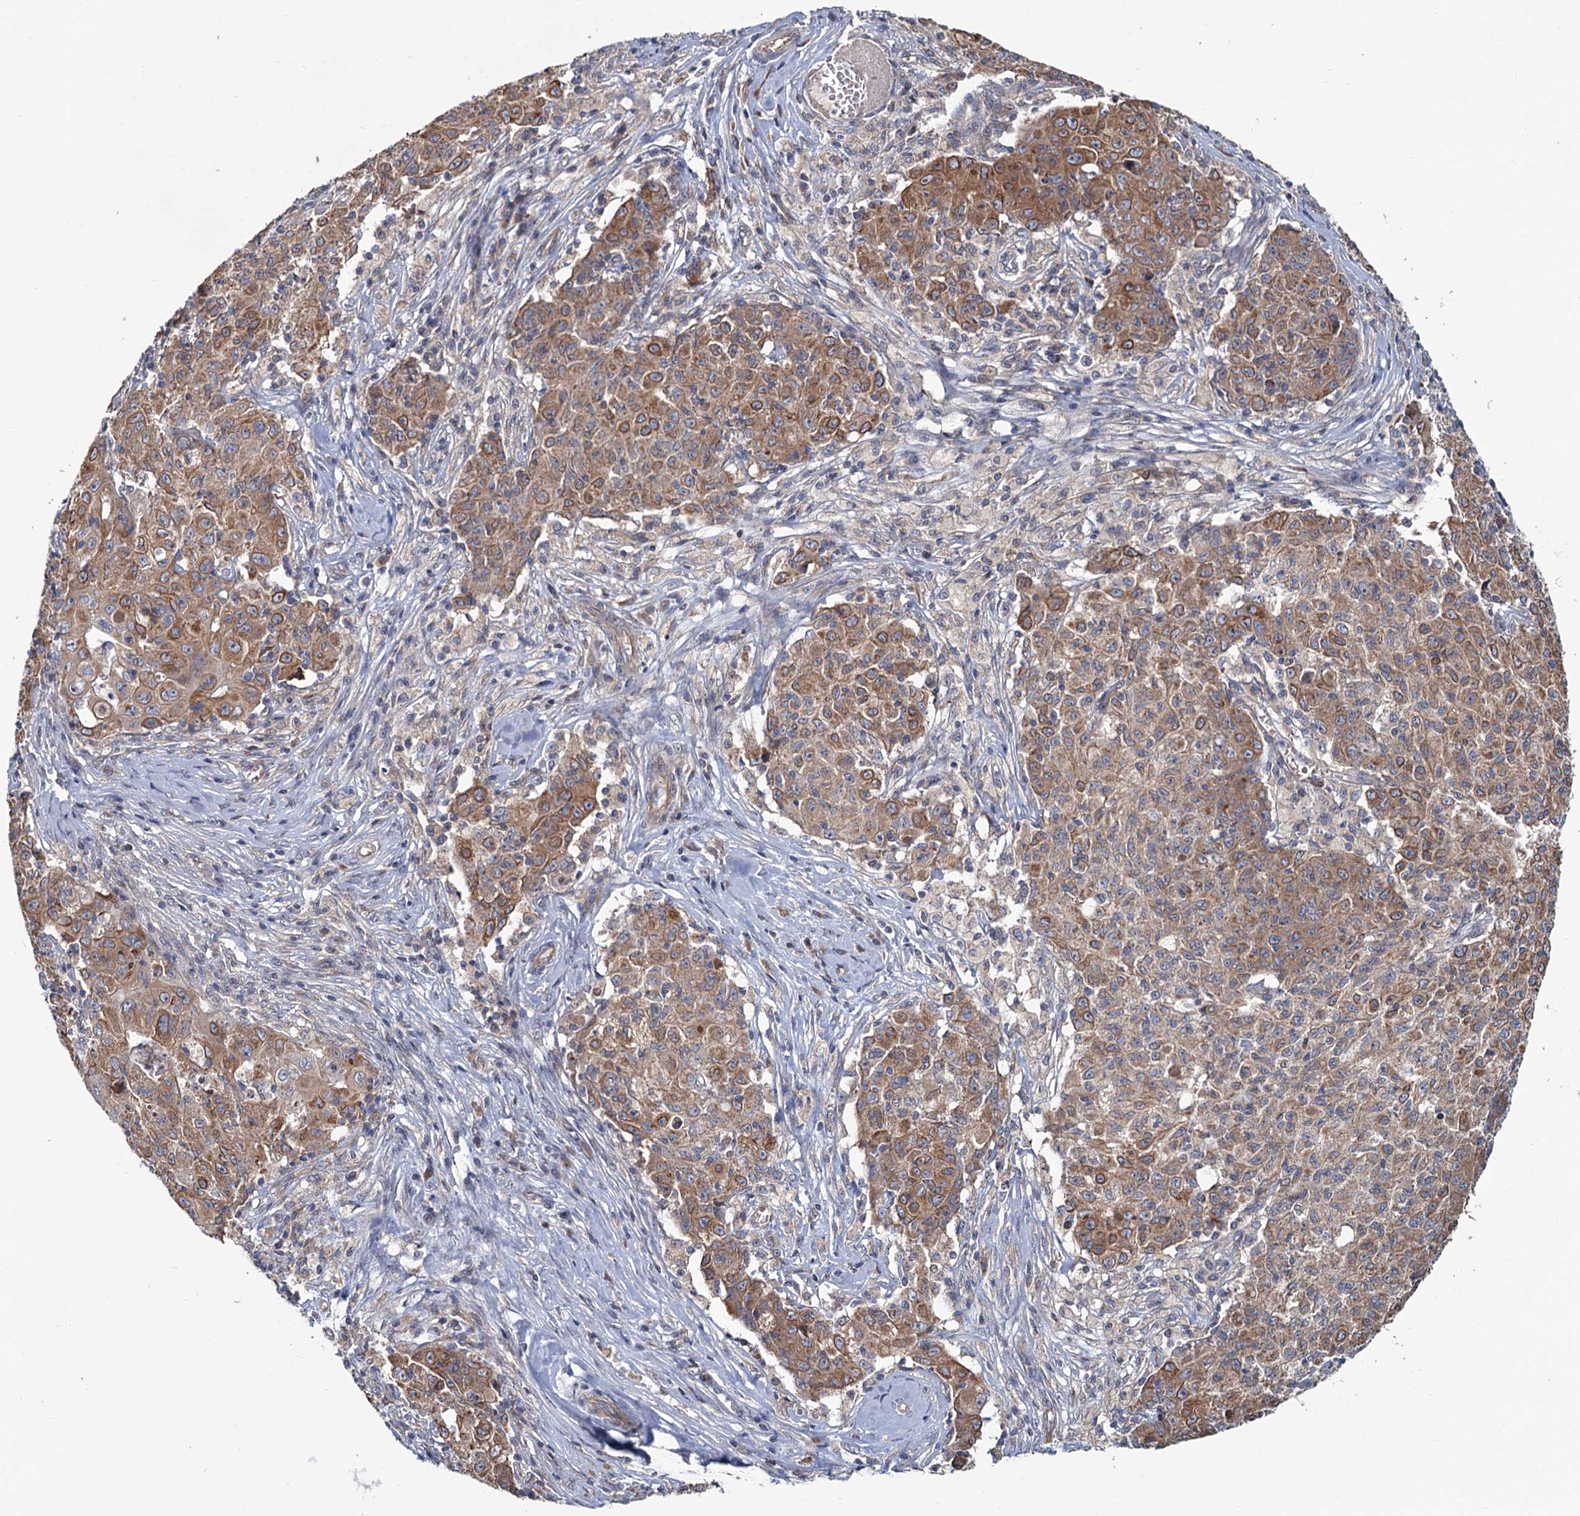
{"staining": {"intensity": "moderate", "quantity": ">75%", "location": "cytoplasmic/membranous"}, "tissue": "ovarian cancer", "cell_type": "Tumor cells", "image_type": "cancer", "snomed": [{"axis": "morphology", "description": "Carcinoma, endometroid"}, {"axis": "topography", "description": "Ovary"}], "caption": "Protein analysis of ovarian endometroid carcinoma tissue displays moderate cytoplasmic/membranous staining in approximately >75% of tumor cells.", "gene": "MTRR", "patient": {"sex": "female", "age": 42}}